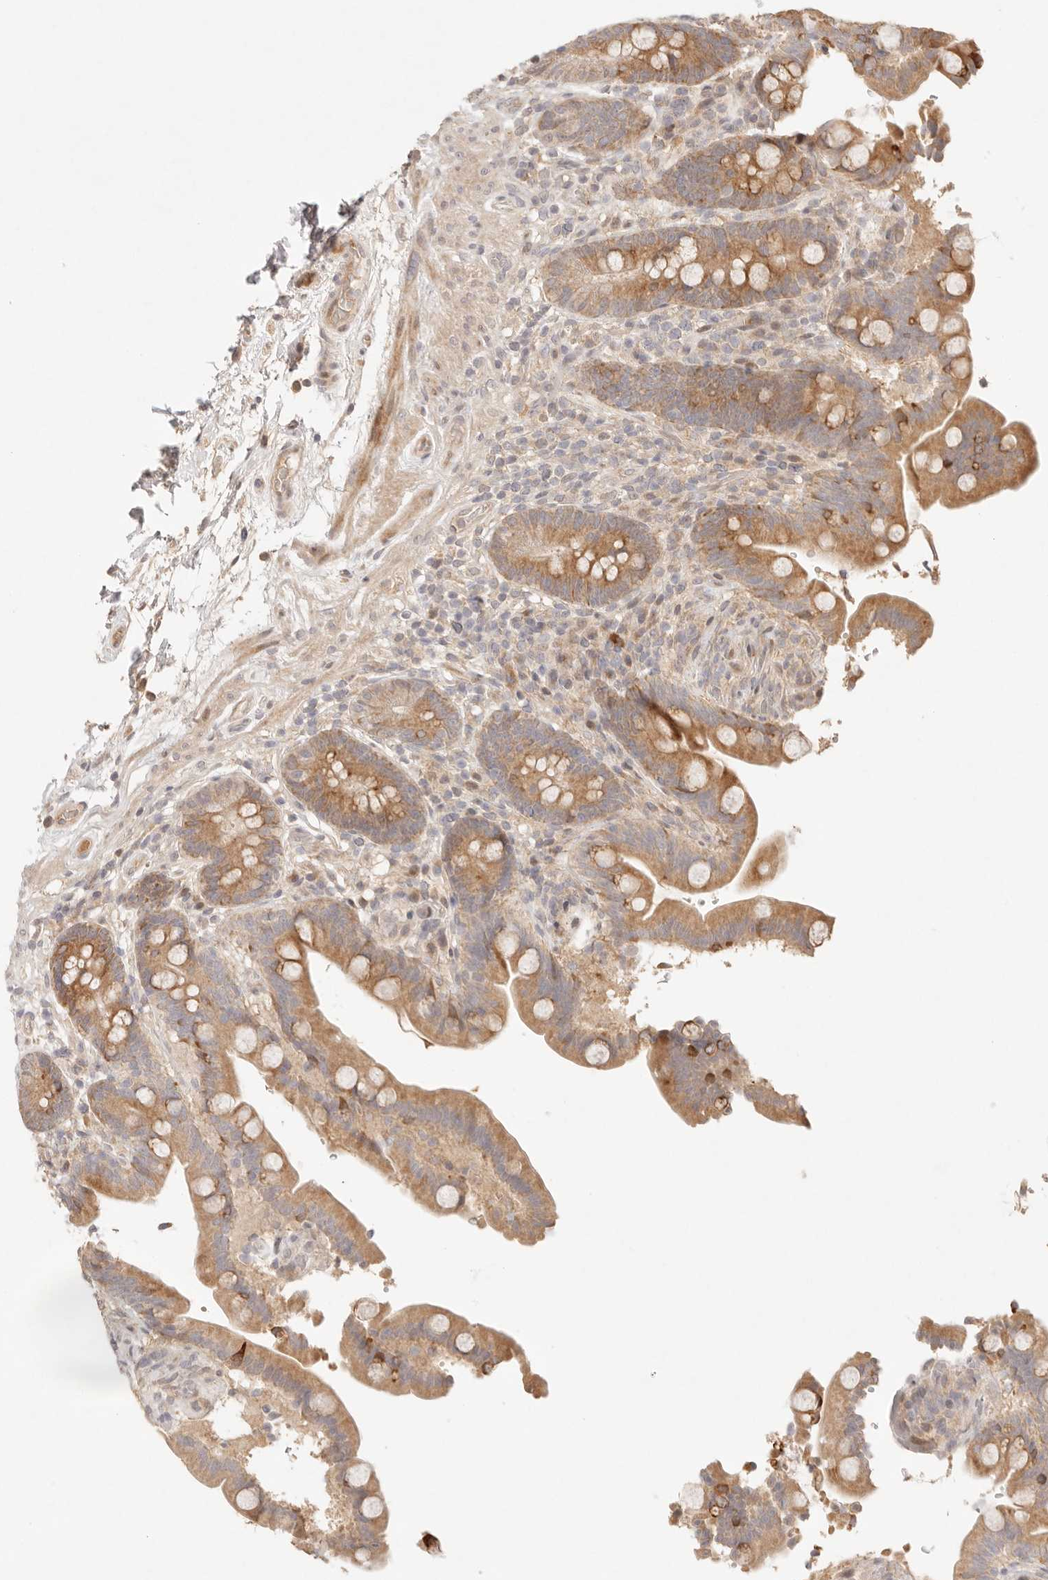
{"staining": {"intensity": "weak", "quantity": ">75%", "location": "cytoplasmic/membranous"}, "tissue": "colon", "cell_type": "Endothelial cells", "image_type": "normal", "snomed": [{"axis": "morphology", "description": "Normal tissue, NOS"}, {"axis": "topography", "description": "Smooth muscle"}, {"axis": "topography", "description": "Colon"}], "caption": "This image exhibits IHC staining of benign human colon, with low weak cytoplasmic/membranous positivity in approximately >75% of endothelial cells.", "gene": "PHLDA3", "patient": {"sex": "male", "age": 73}}